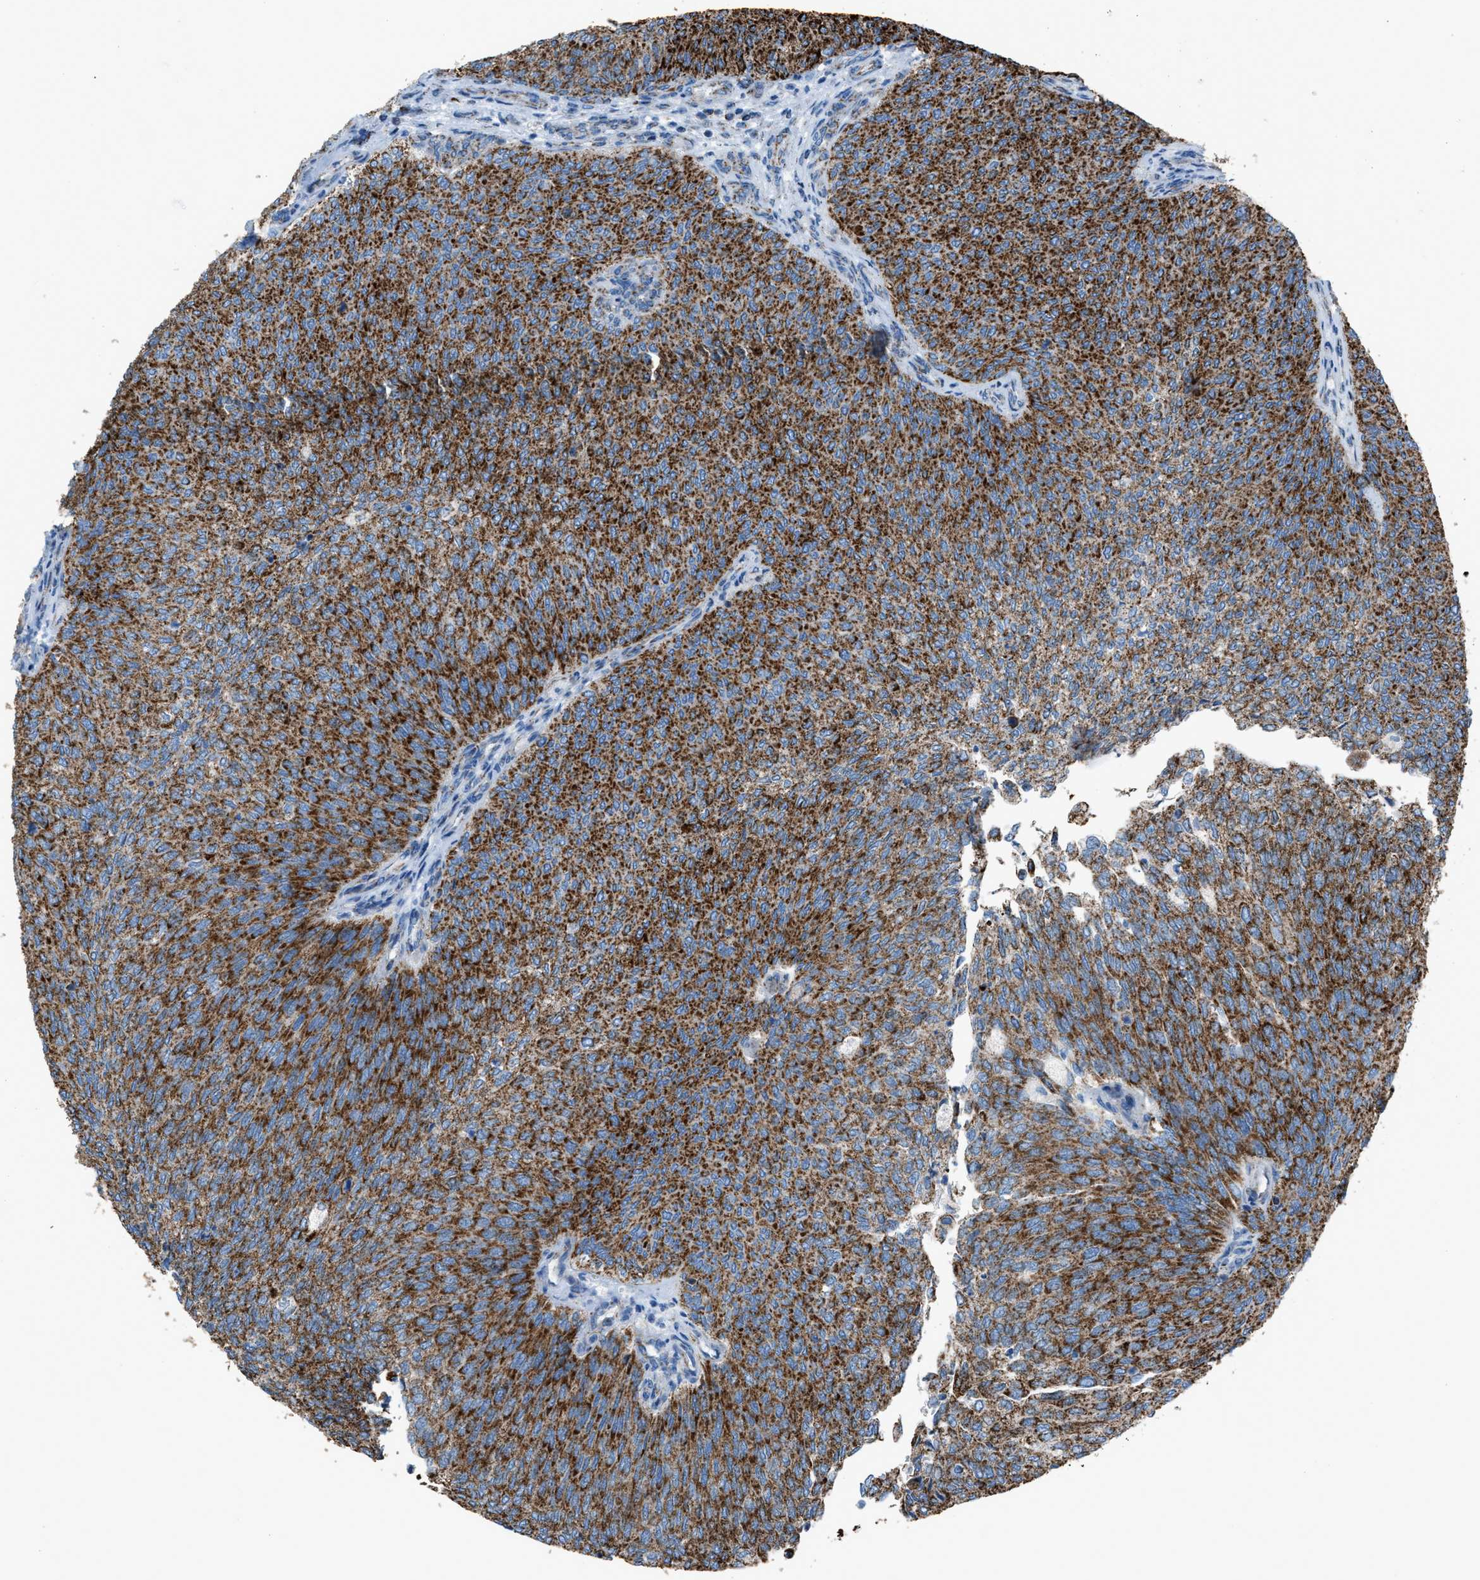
{"staining": {"intensity": "strong", "quantity": ">75%", "location": "cytoplasmic/membranous"}, "tissue": "urothelial cancer", "cell_type": "Tumor cells", "image_type": "cancer", "snomed": [{"axis": "morphology", "description": "Urothelial carcinoma, Low grade"}, {"axis": "topography", "description": "Urinary bladder"}], "caption": "Immunohistochemical staining of urothelial cancer demonstrates high levels of strong cytoplasmic/membranous expression in about >75% of tumor cells.", "gene": "MDH2", "patient": {"sex": "female", "age": 79}}